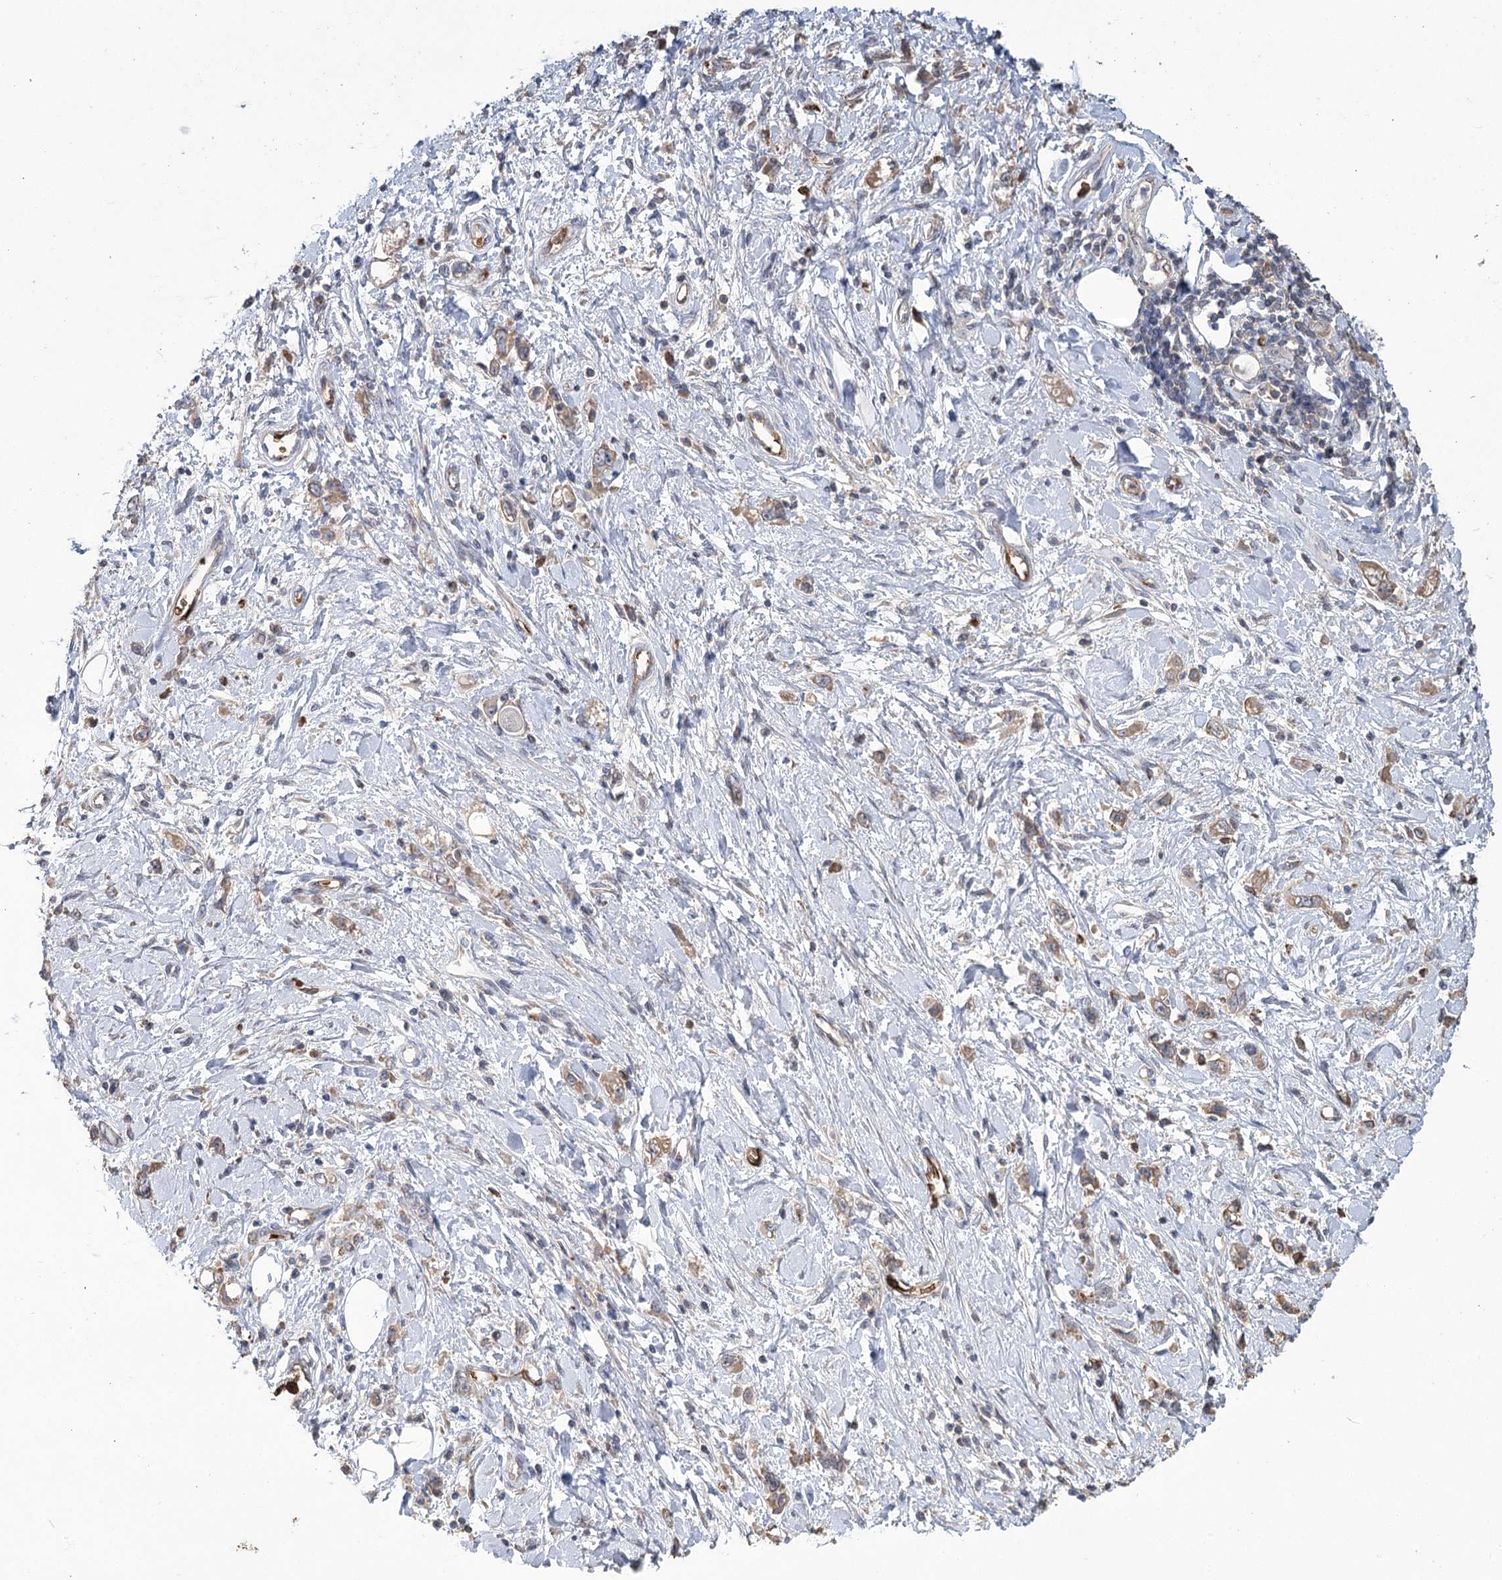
{"staining": {"intensity": "weak", "quantity": "25%-75%", "location": "cytoplasmic/membranous"}, "tissue": "stomach cancer", "cell_type": "Tumor cells", "image_type": "cancer", "snomed": [{"axis": "morphology", "description": "Adenocarcinoma, NOS"}, {"axis": "topography", "description": "Stomach"}], "caption": "A brown stain labels weak cytoplasmic/membranous positivity of a protein in stomach cancer (adenocarcinoma) tumor cells.", "gene": "HBA1", "patient": {"sex": "female", "age": 76}}